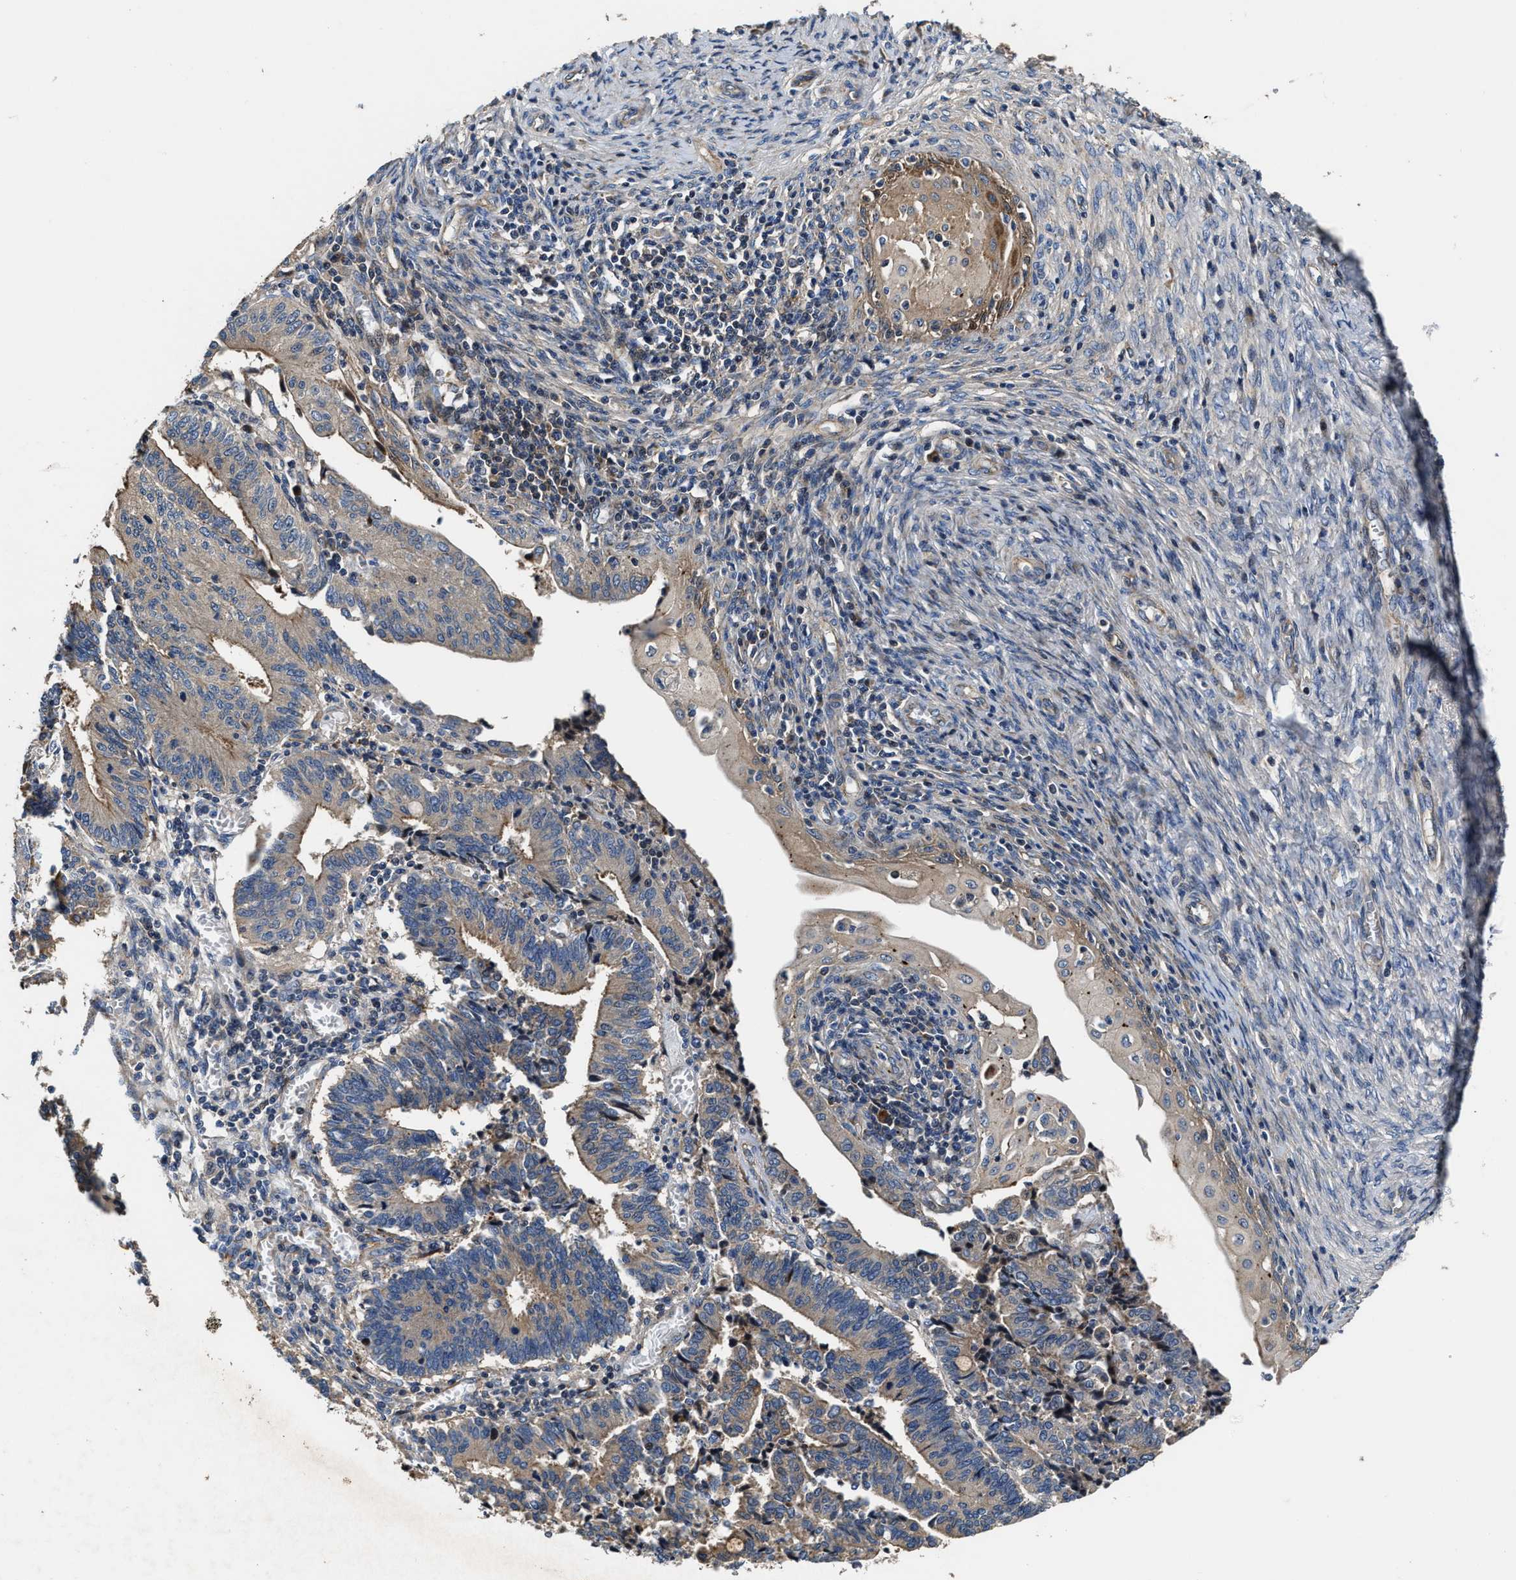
{"staining": {"intensity": "weak", "quantity": "<25%", "location": "cytoplasmic/membranous"}, "tissue": "cervical cancer", "cell_type": "Tumor cells", "image_type": "cancer", "snomed": [{"axis": "morphology", "description": "Adenocarcinoma, NOS"}, {"axis": "topography", "description": "Cervix"}], "caption": "Cervical cancer was stained to show a protein in brown. There is no significant positivity in tumor cells. (DAB IHC with hematoxylin counter stain).", "gene": "PTAR1", "patient": {"sex": "female", "age": 44}}